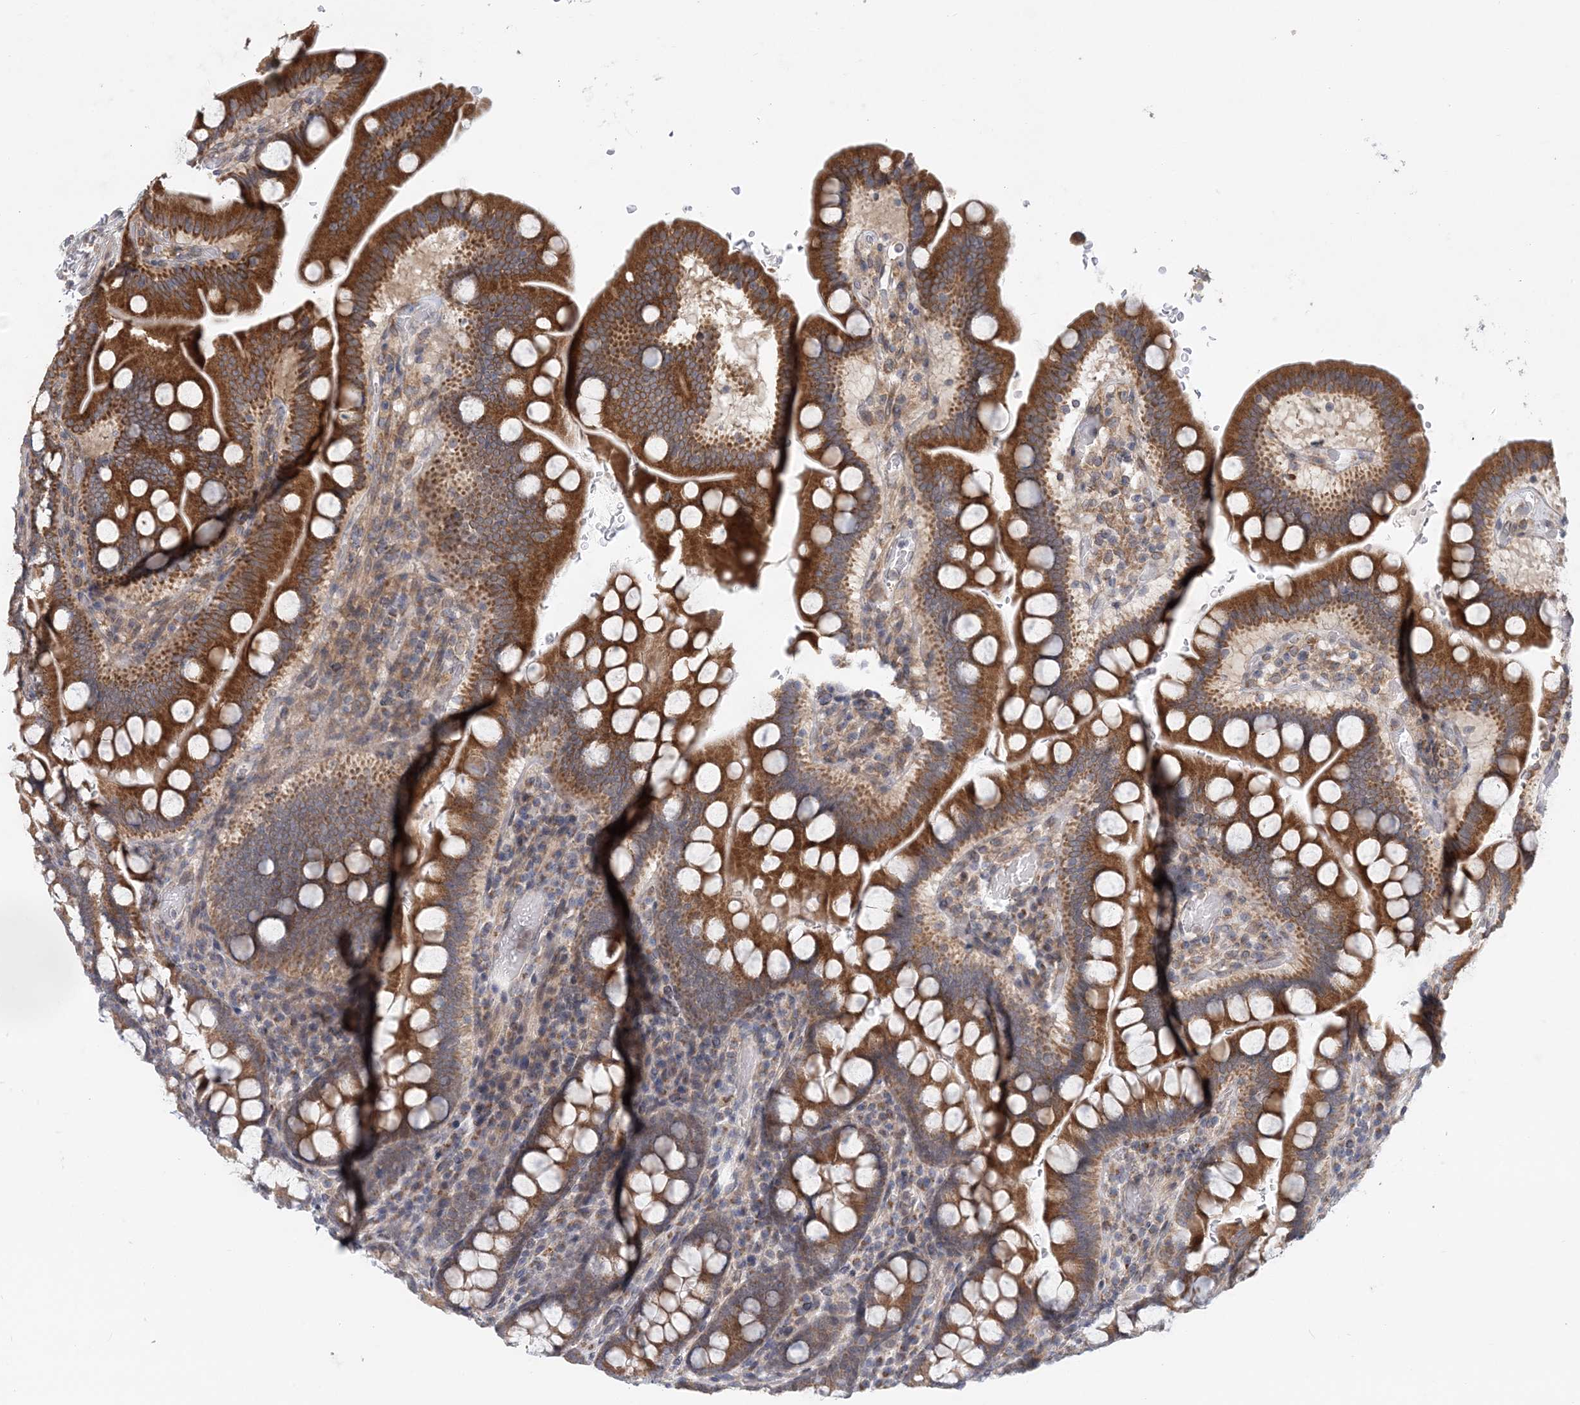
{"staining": {"intensity": "strong", "quantity": ">75%", "location": "cytoplasmic/membranous"}, "tissue": "small intestine", "cell_type": "Glandular cells", "image_type": "normal", "snomed": [{"axis": "morphology", "description": "Normal tissue, NOS"}, {"axis": "topography", "description": "Stomach, upper"}, {"axis": "topography", "description": "Stomach, lower"}, {"axis": "topography", "description": "Small intestine"}], "caption": "A high amount of strong cytoplasmic/membranous positivity is present in about >75% of glandular cells in normal small intestine. (DAB IHC with brightfield microscopy, high magnification).", "gene": "PCYOX1L", "patient": {"sex": "male", "age": 68}}